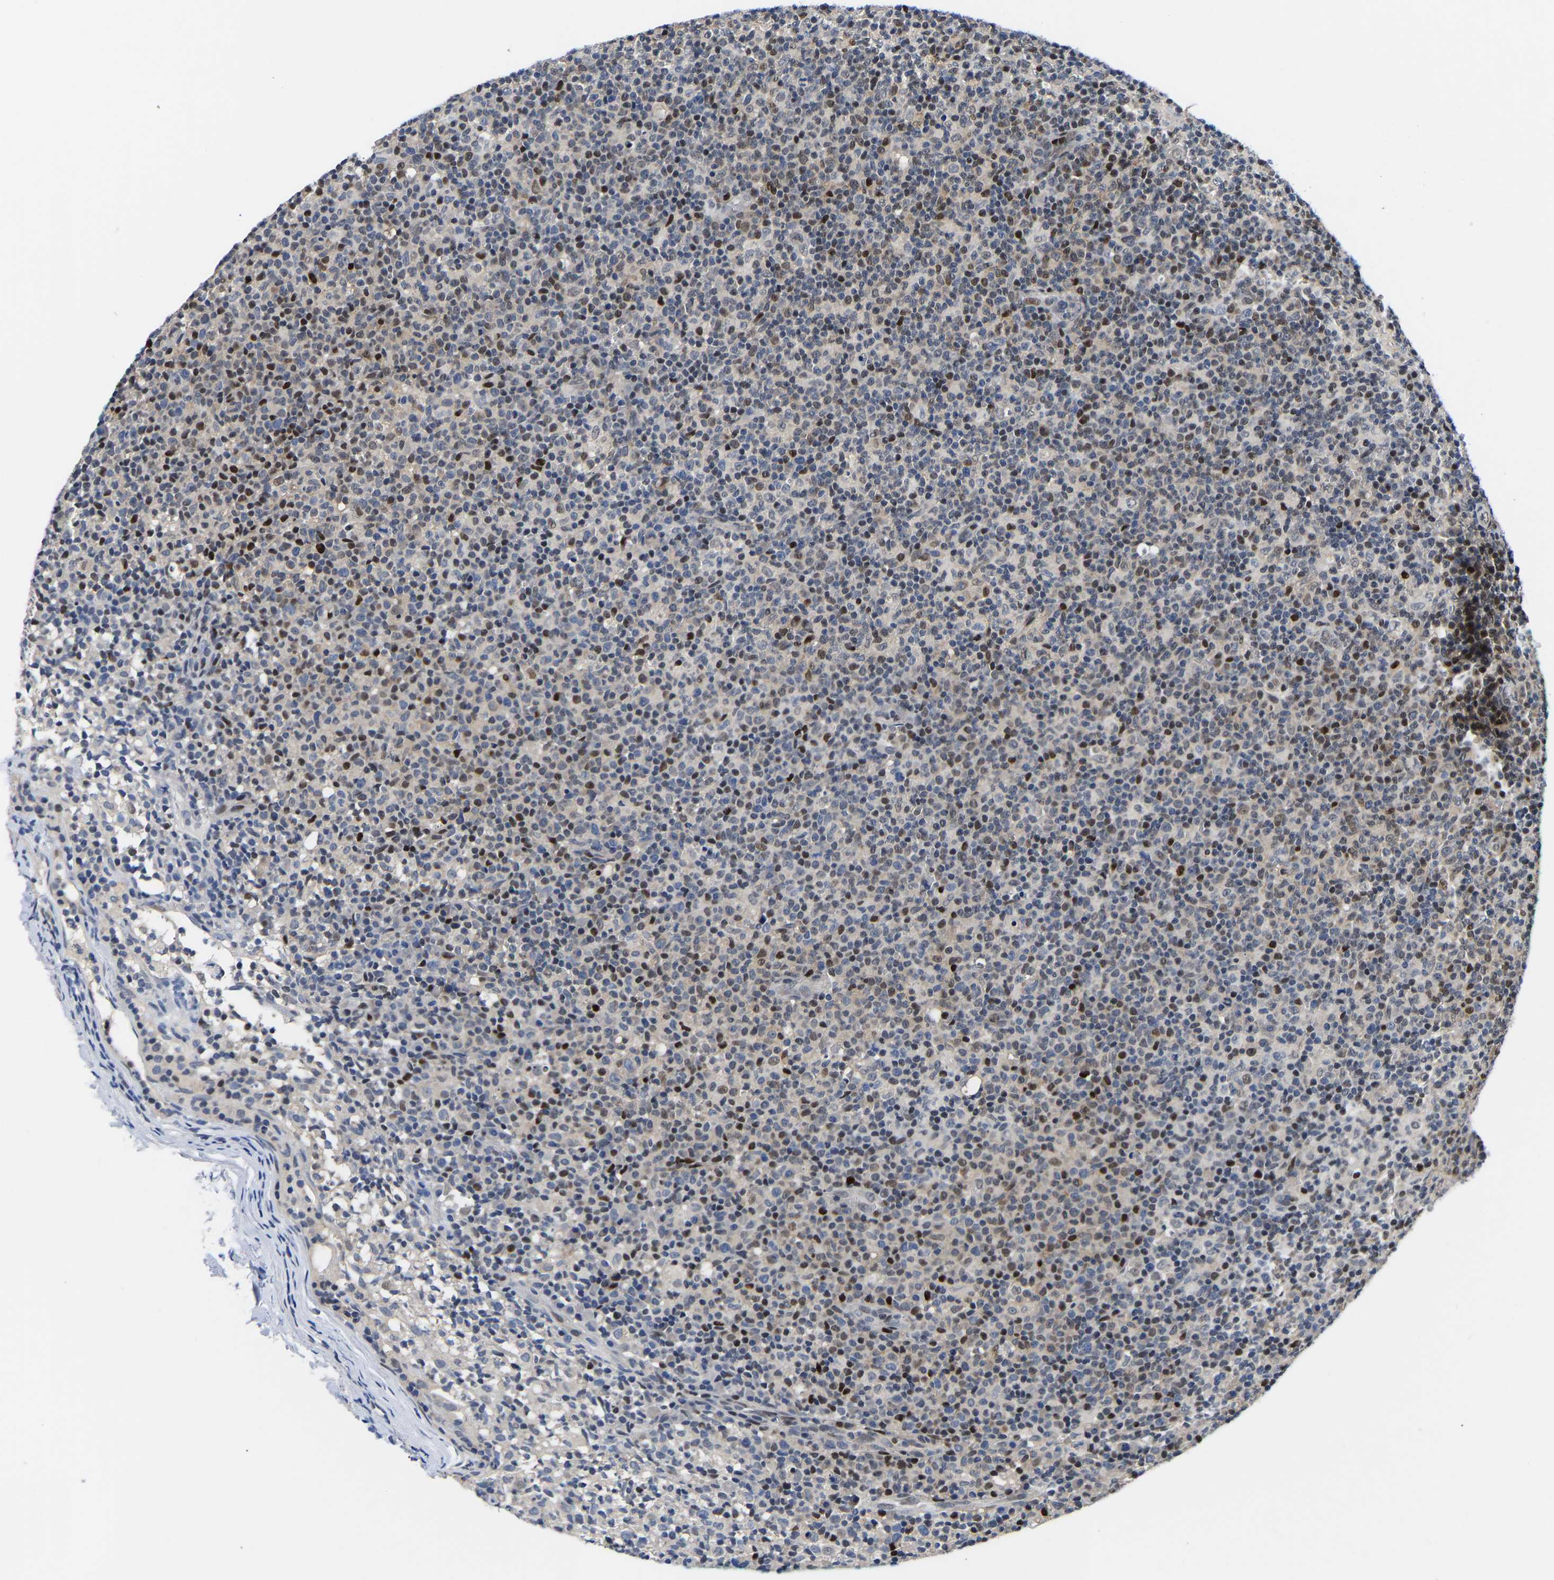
{"staining": {"intensity": "moderate", "quantity": "25%-75%", "location": "nuclear"}, "tissue": "lymph node", "cell_type": "Germinal center cells", "image_type": "normal", "snomed": [{"axis": "morphology", "description": "Normal tissue, NOS"}, {"axis": "morphology", "description": "Inflammation, NOS"}, {"axis": "topography", "description": "Lymph node"}], "caption": "This image shows immunohistochemistry (IHC) staining of normal human lymph node, with medium moderate nuclear staining in approximately 25%-75% of germinal center cells.", "gene": "PTRHD1", "patient": {"sex": "male", "age": 55}}